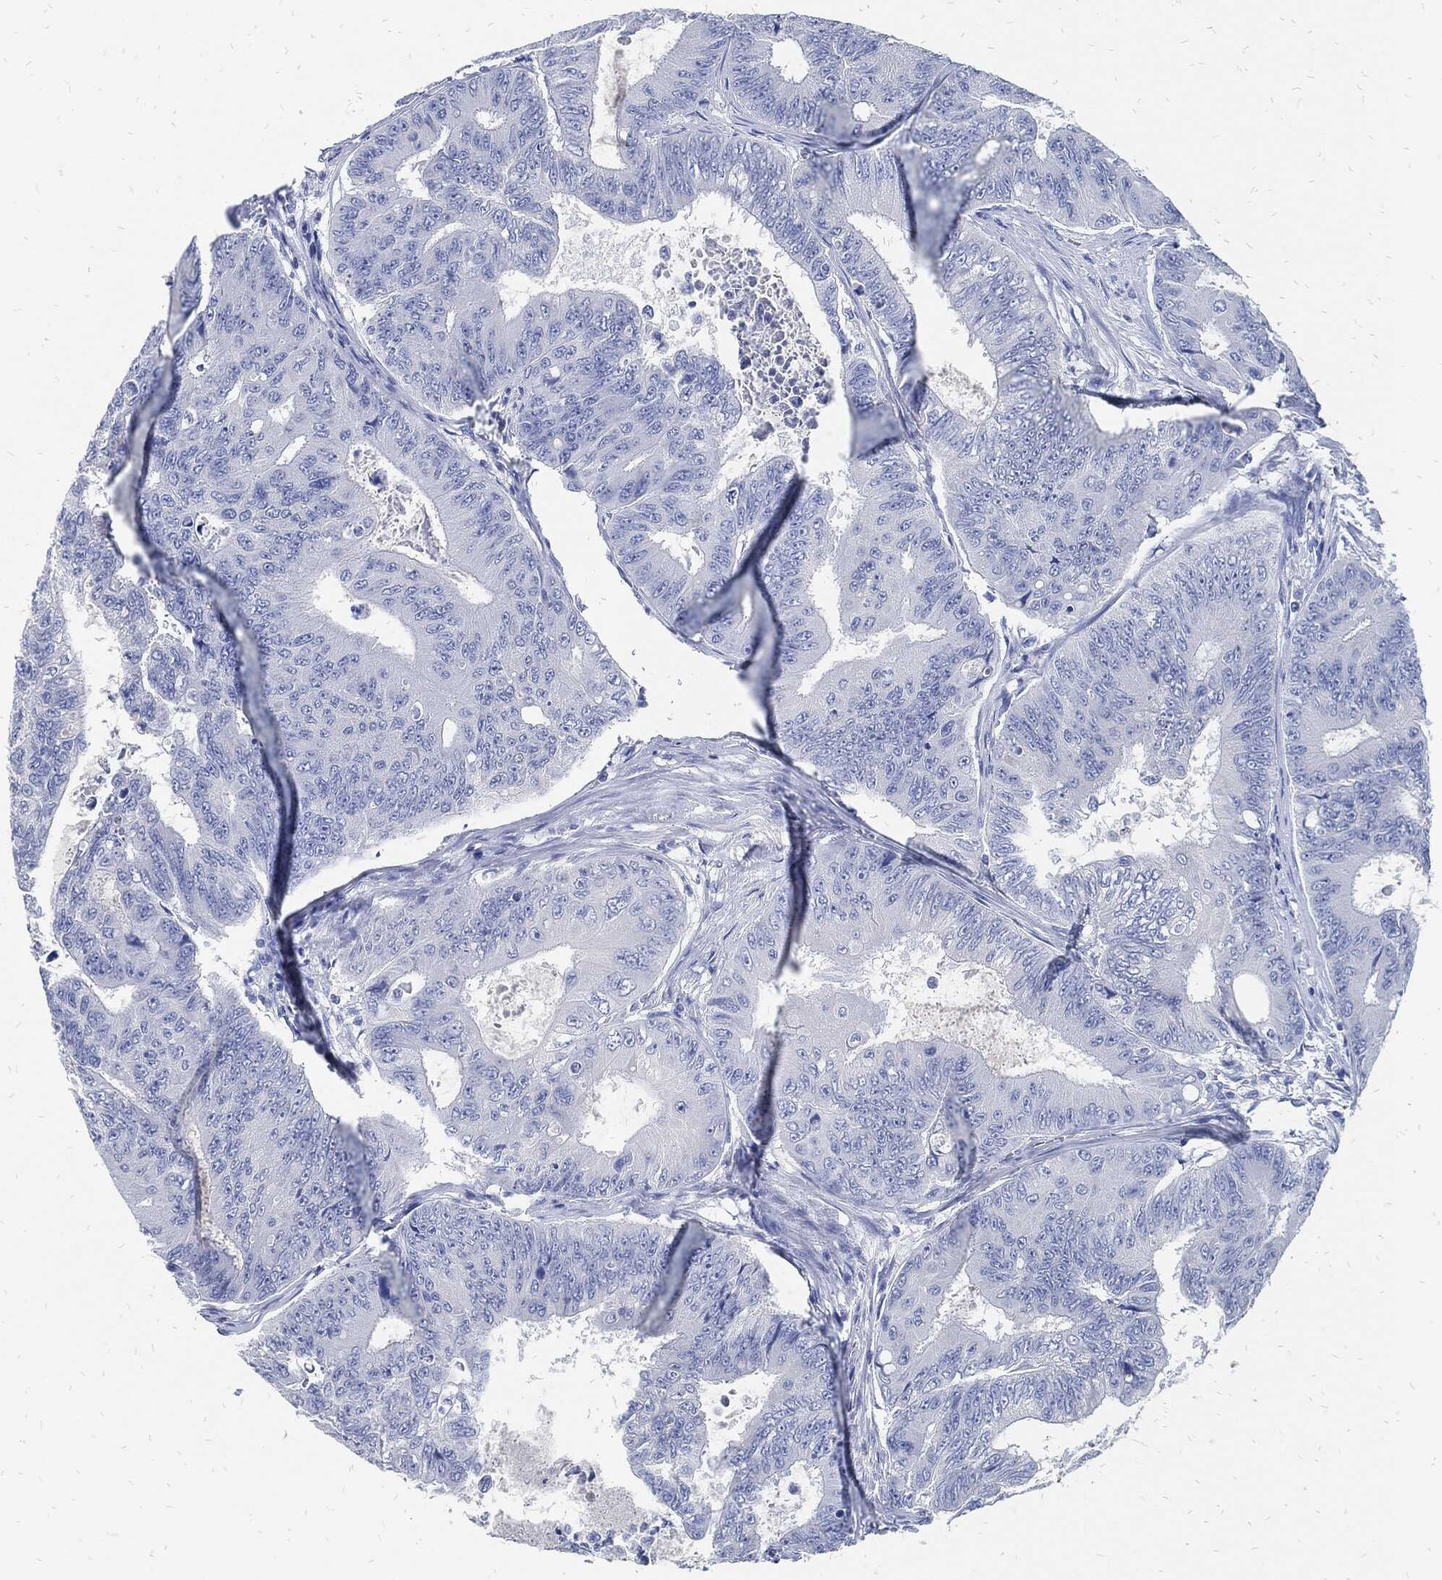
{"staining": {"intensity": "negative", "quantity": "none", "location": "none"}, "tissue": "colorectal cancer", "cell_type": "Tumor cells", "image_type": "cancer", "snomed": [{"axis": "morphology", "description": "Adenocarcinoma, NOS"}, {"axis": "topography", "description": "Colon"}], "caption": "IHC image of human colorectal adenocarcinoma stained for a protein (brown), which exhibits no positivity in tumor cells.", "gene": "FABP4", "patient": {"sex": "female", "age": 48}}